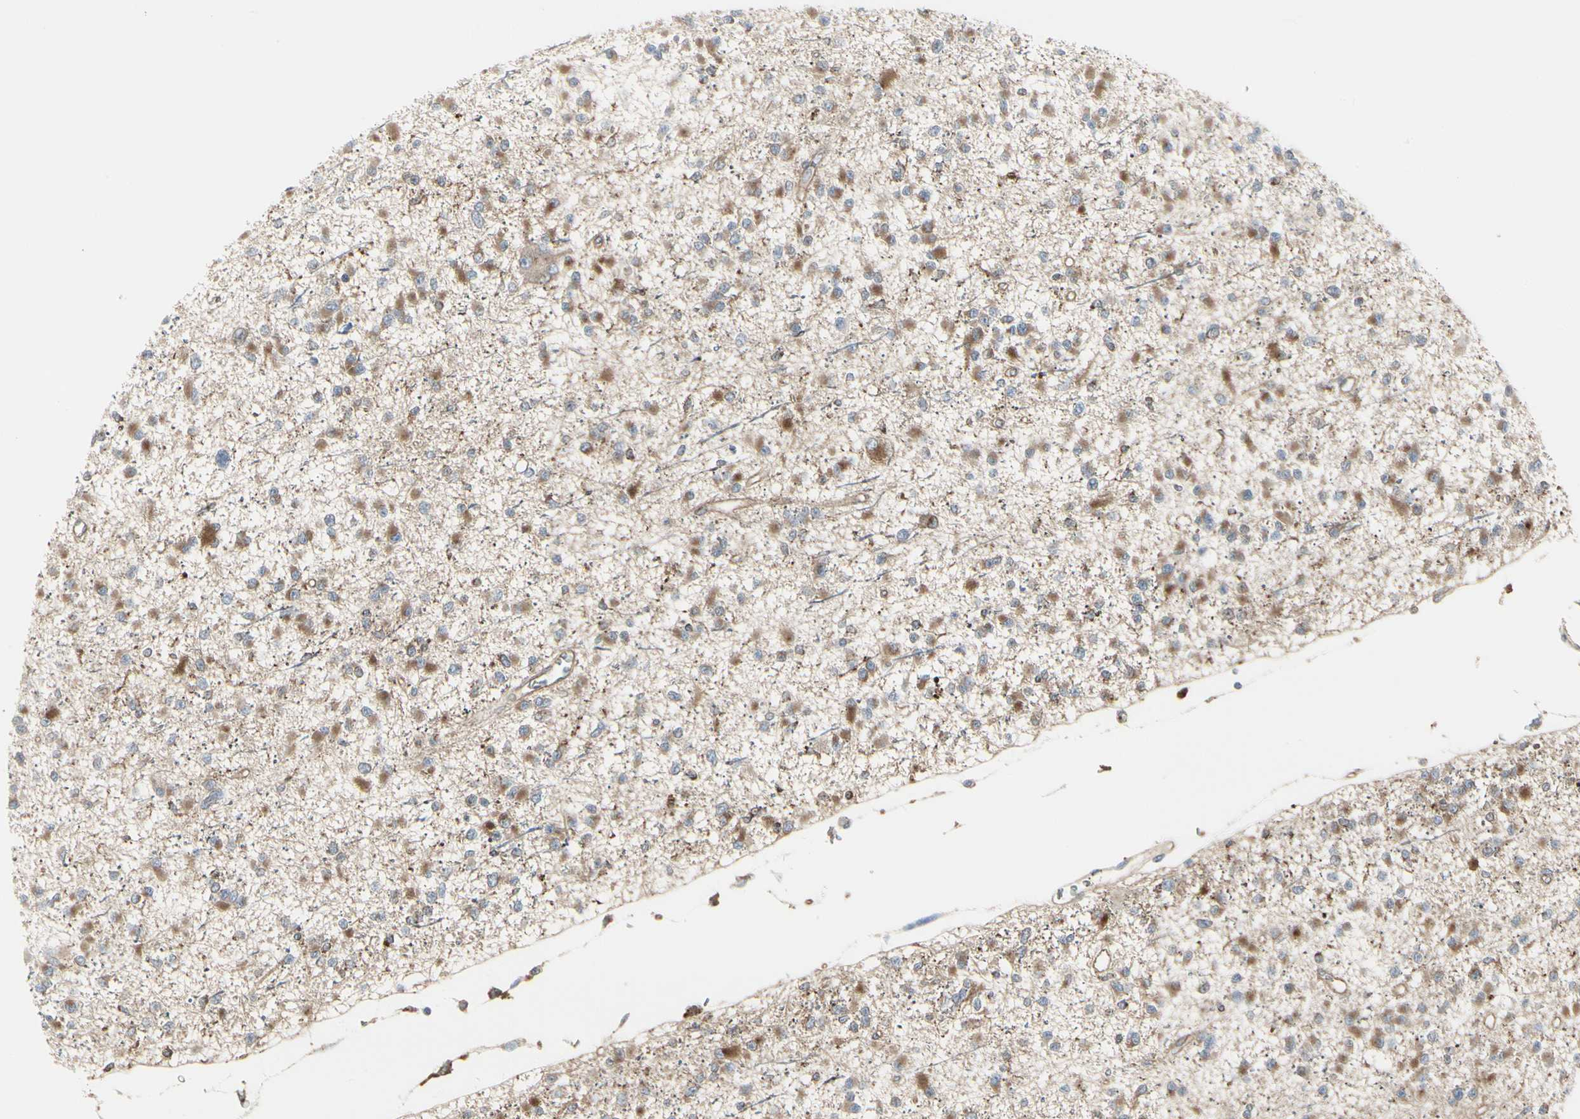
{"staining": {"intensity": "moderate", "quantity": "25%-75%", "location": "cytoplasmic/membranous"}, "tissue": "glioma", "cell_type": "Tumor cells", "image_type": "cancer", "snomed": [{"axis": "morphology", "description": "Glioma, malignant, Low grade"}, {"axis": "topography", "description": "Brain"}], "caption": "Protein staining of low-grade glioma (malignant) tissue demonstrates moderate cytoplasmic/membranous staining in about 25%-75% of tumor cells.", "gene": "ATP6V1B2", "patient": {"sex": "female", "age": 22}}